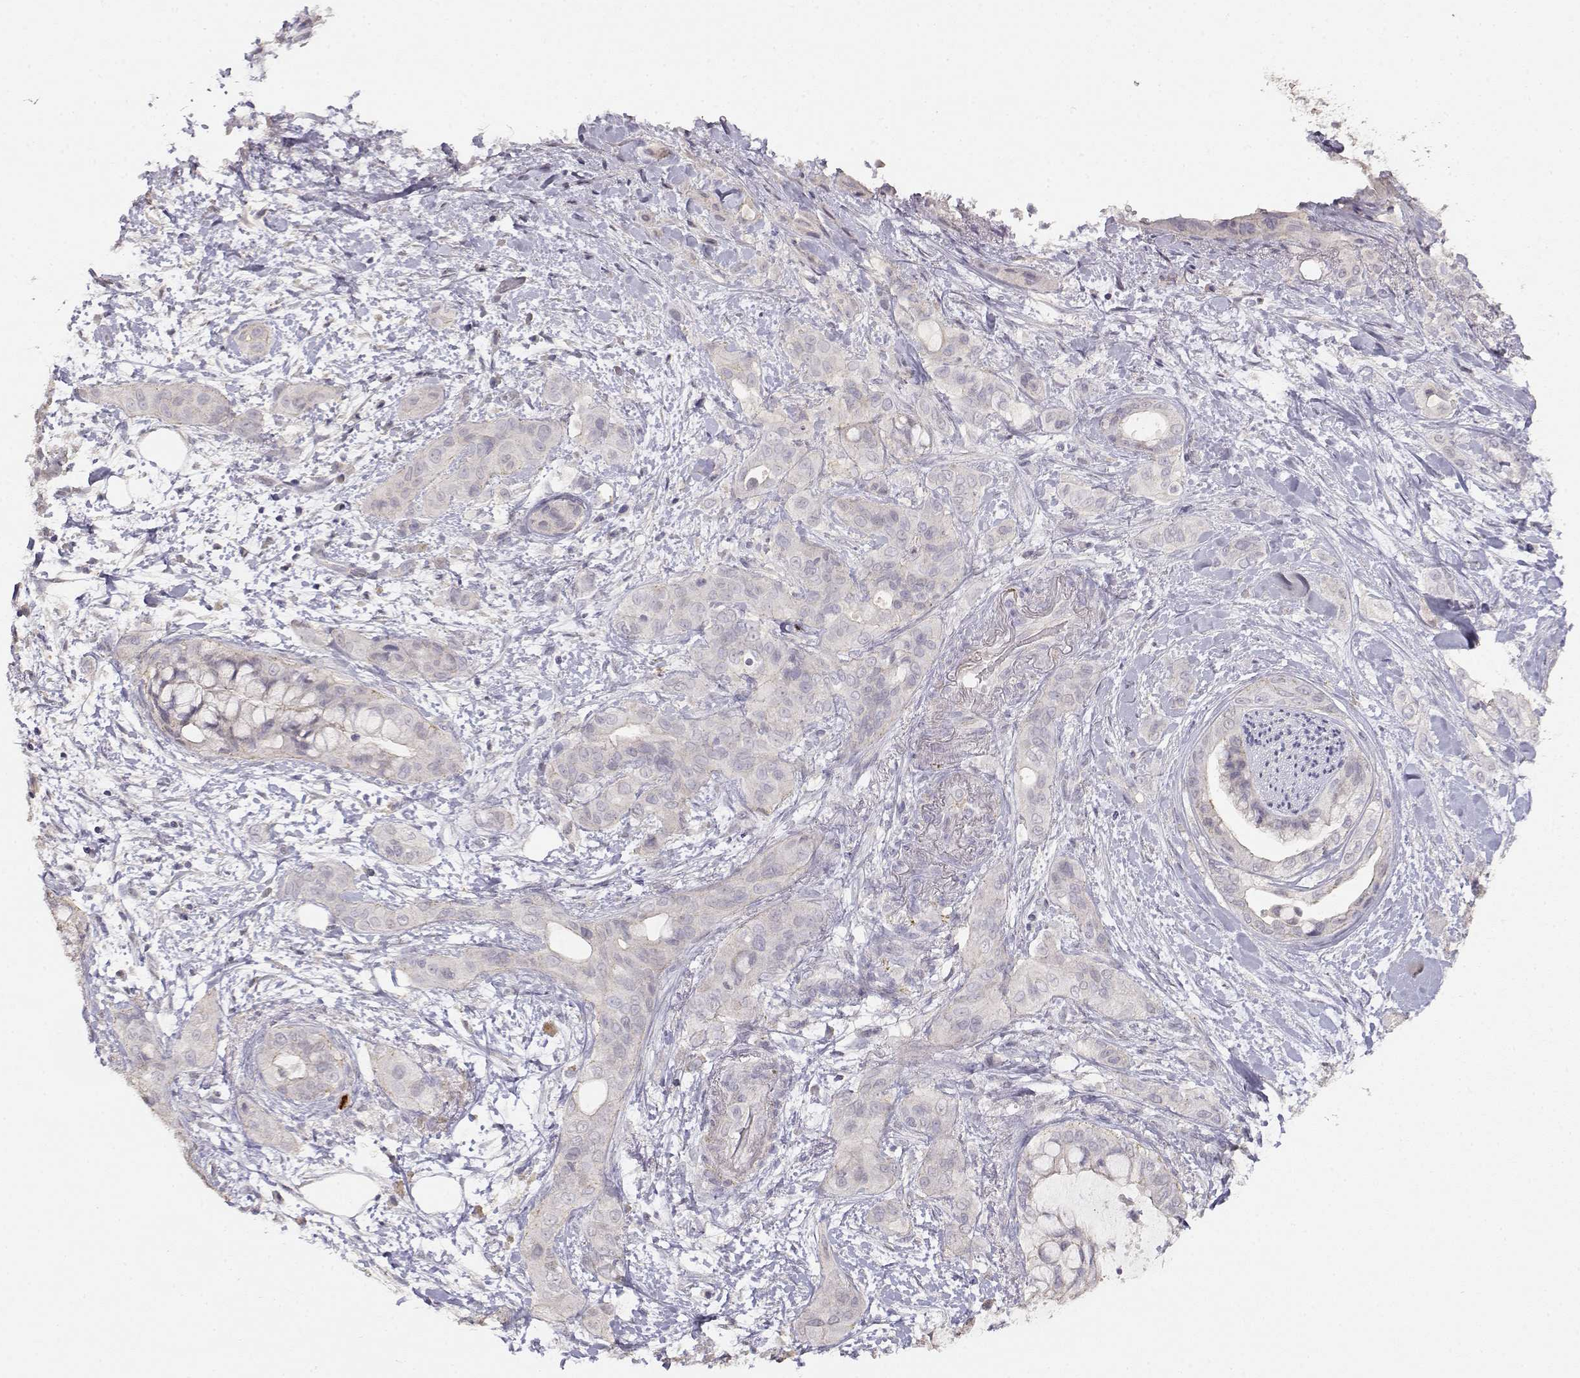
{"staining": {"intensity": "weak", "quantity": "<25%", "location": "cytoplasmic/membranous"}, "tissue": "pancreatic cancer", "cell_type": "Tumor cells", "image_type": "cancer", "snomed": [{"axis": "morphology", "description": "Adenocarcinoma, NOS"}, {"axis": "topography", "description": "Pancreas"}], "caption": "The micrograph shows no significant expression in tumor cells of pancreatic adenocarcinoma.", "gene": "TNFRSF10C", "patient": {"sex": "male", "age": 71}}